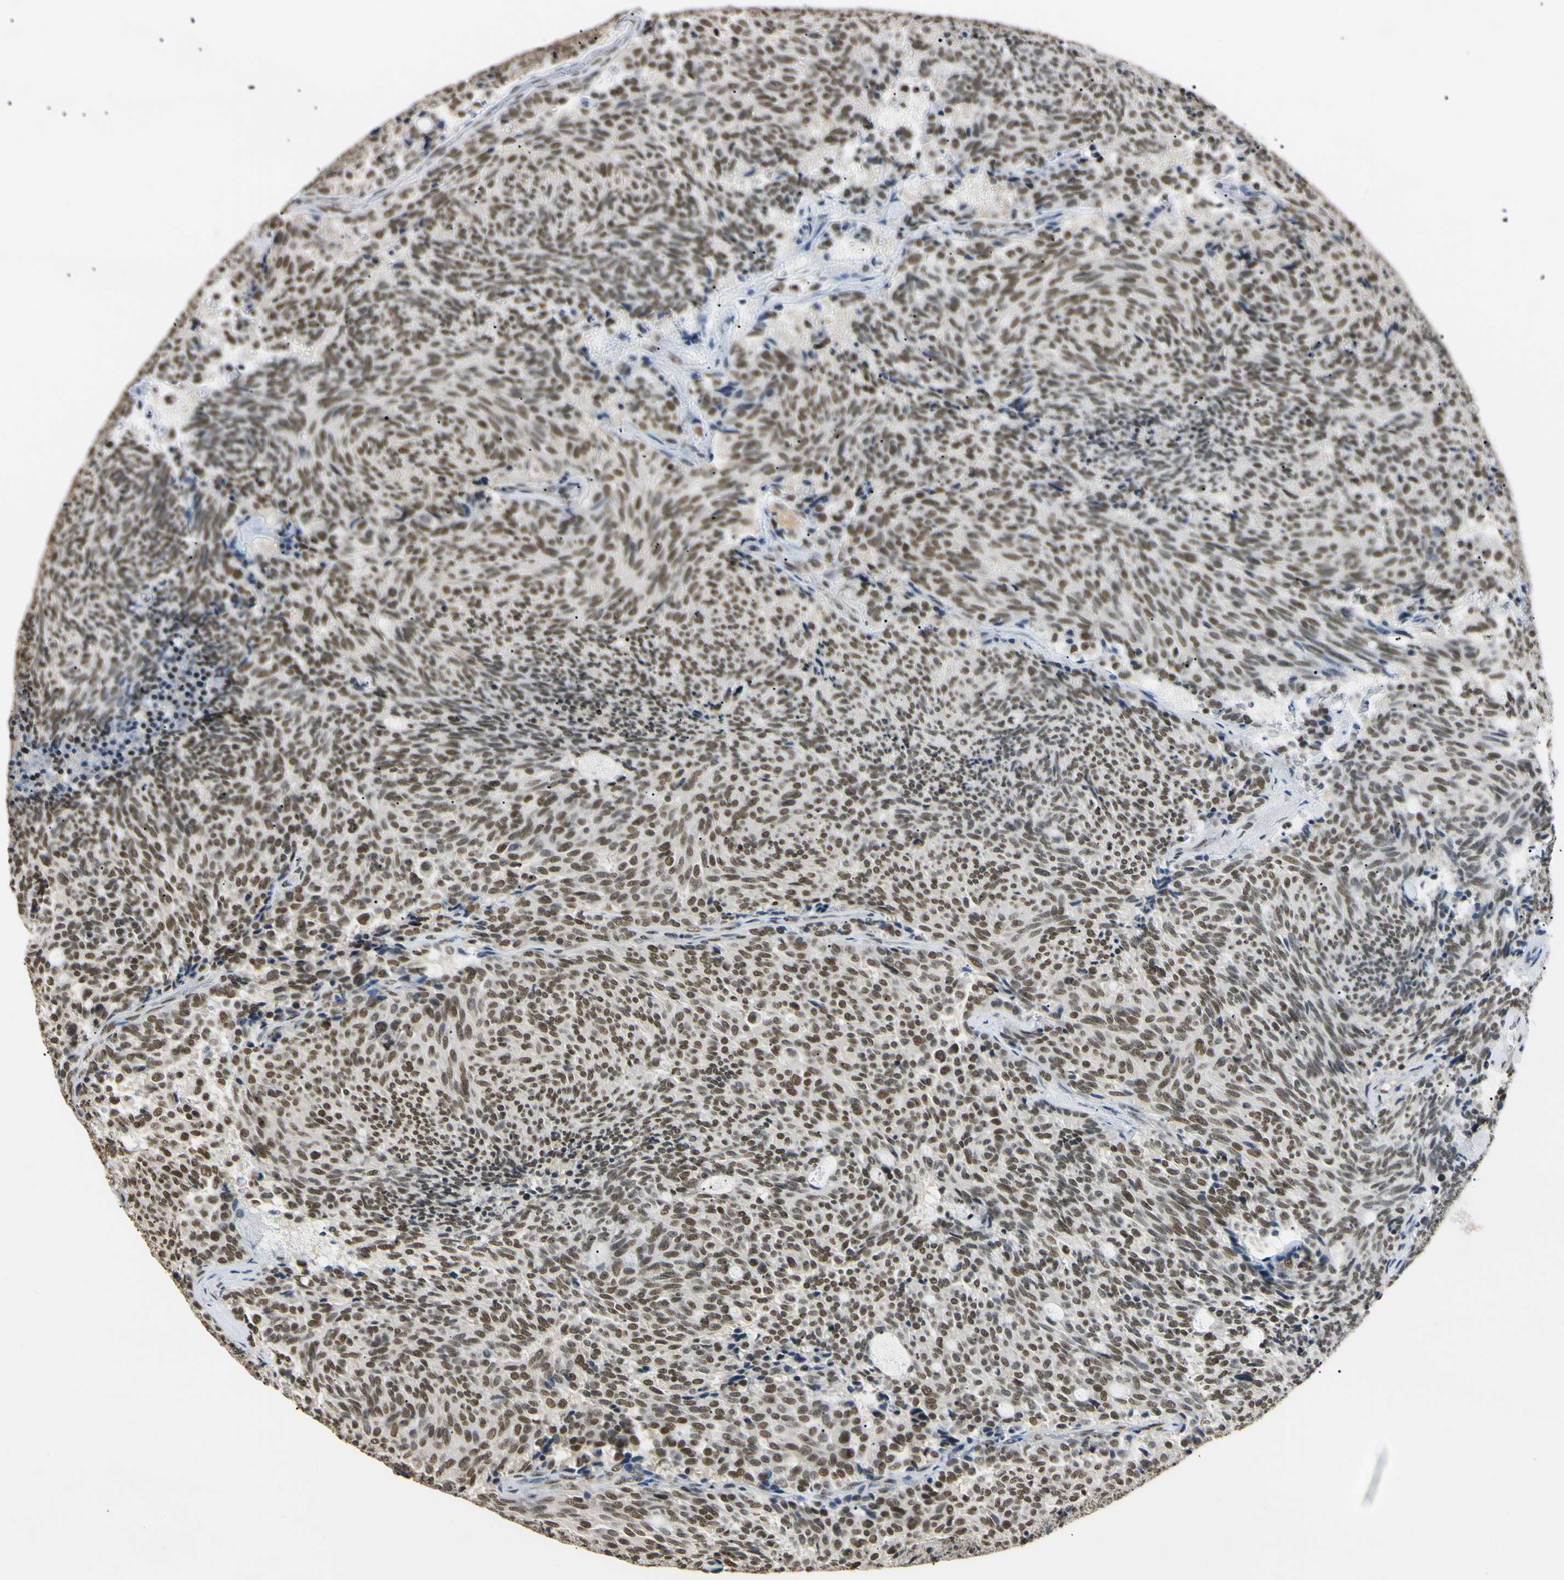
{"staining": {"intensity": "strong", "quantity": ">75%", "location": "nuclear"}, "tissue": "carcinoid", "cell_type": "Tumor cells", "image_type": "cancer", "snomed": [{"axis": "morphology", "description": "Carcinoid, malignant, NOS"}, {"axis": "topography", "description": "Pancreas"}], "caption": "Malignant carcinoid was stained to show a protein in brown. There is high levels of strong nuclear positivity in about >75% of tumor cells.", "gene": "SMARCA5", "patient": {"sex": "female", "age": 54}}